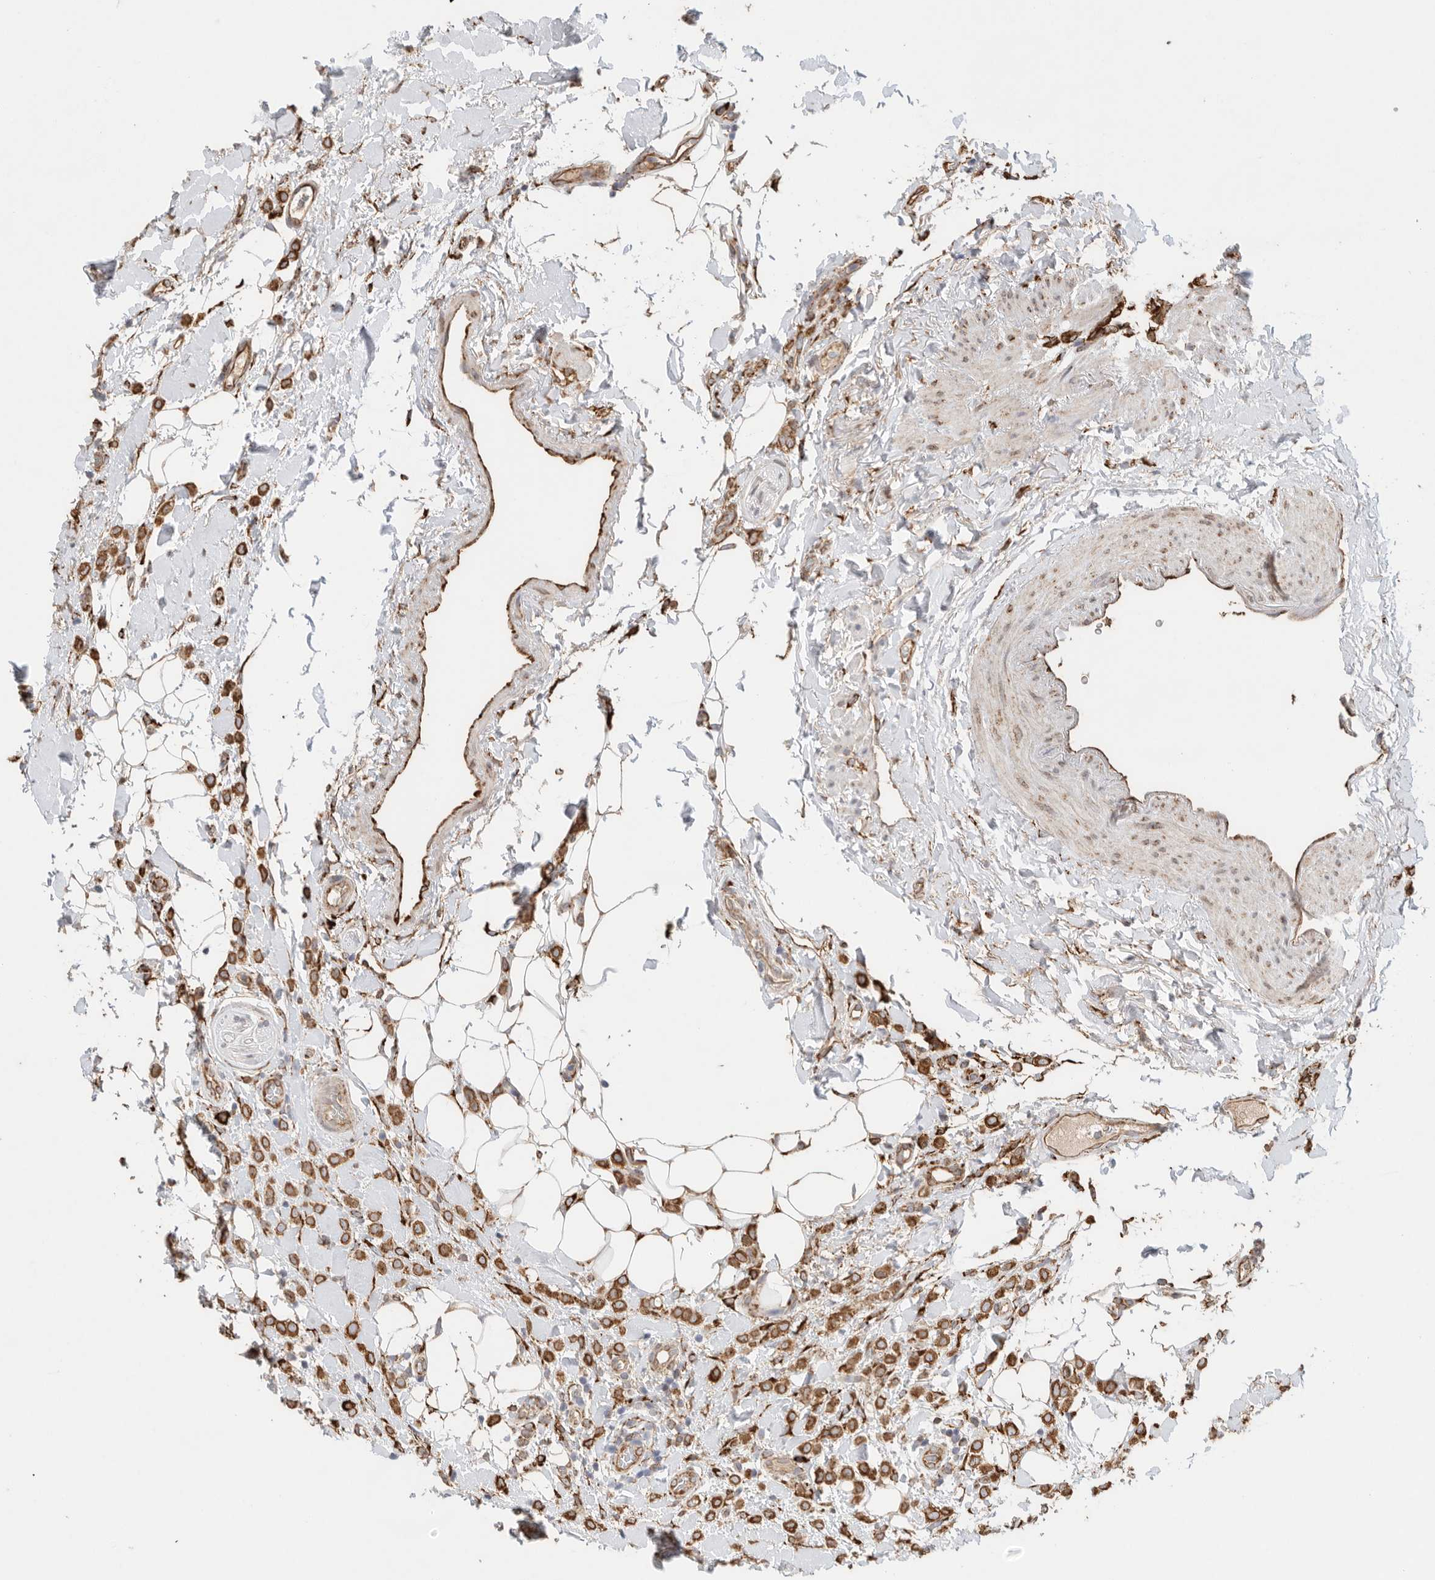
{"staining": {"intensity": "strong", "quantity": ">75%", "location": "cytoplasmic/membranous"}, "tissue": "breast cancer", "cell_type": "Tumor cells", "image_type": "cancer", "snomed": [{"axis": "morphology", "description": "Normal tissue, NOS"}, {"axis": "morphology", "description": "Lobular carcinoma"}, {"axis": "topography", "description": "Breast"}], "caption": "An image of lobular carcinoma (breast) stained for a protein exhibits strong cytoplasmic/membranous brown staining in tumor cells. The staining was performed using DAB, with brown indicating positive protein expression. Nuclei are stained blue with hematoxylin.", "gene": "BLOC1S5", "patient": {"sex": "female", "age": 50}}